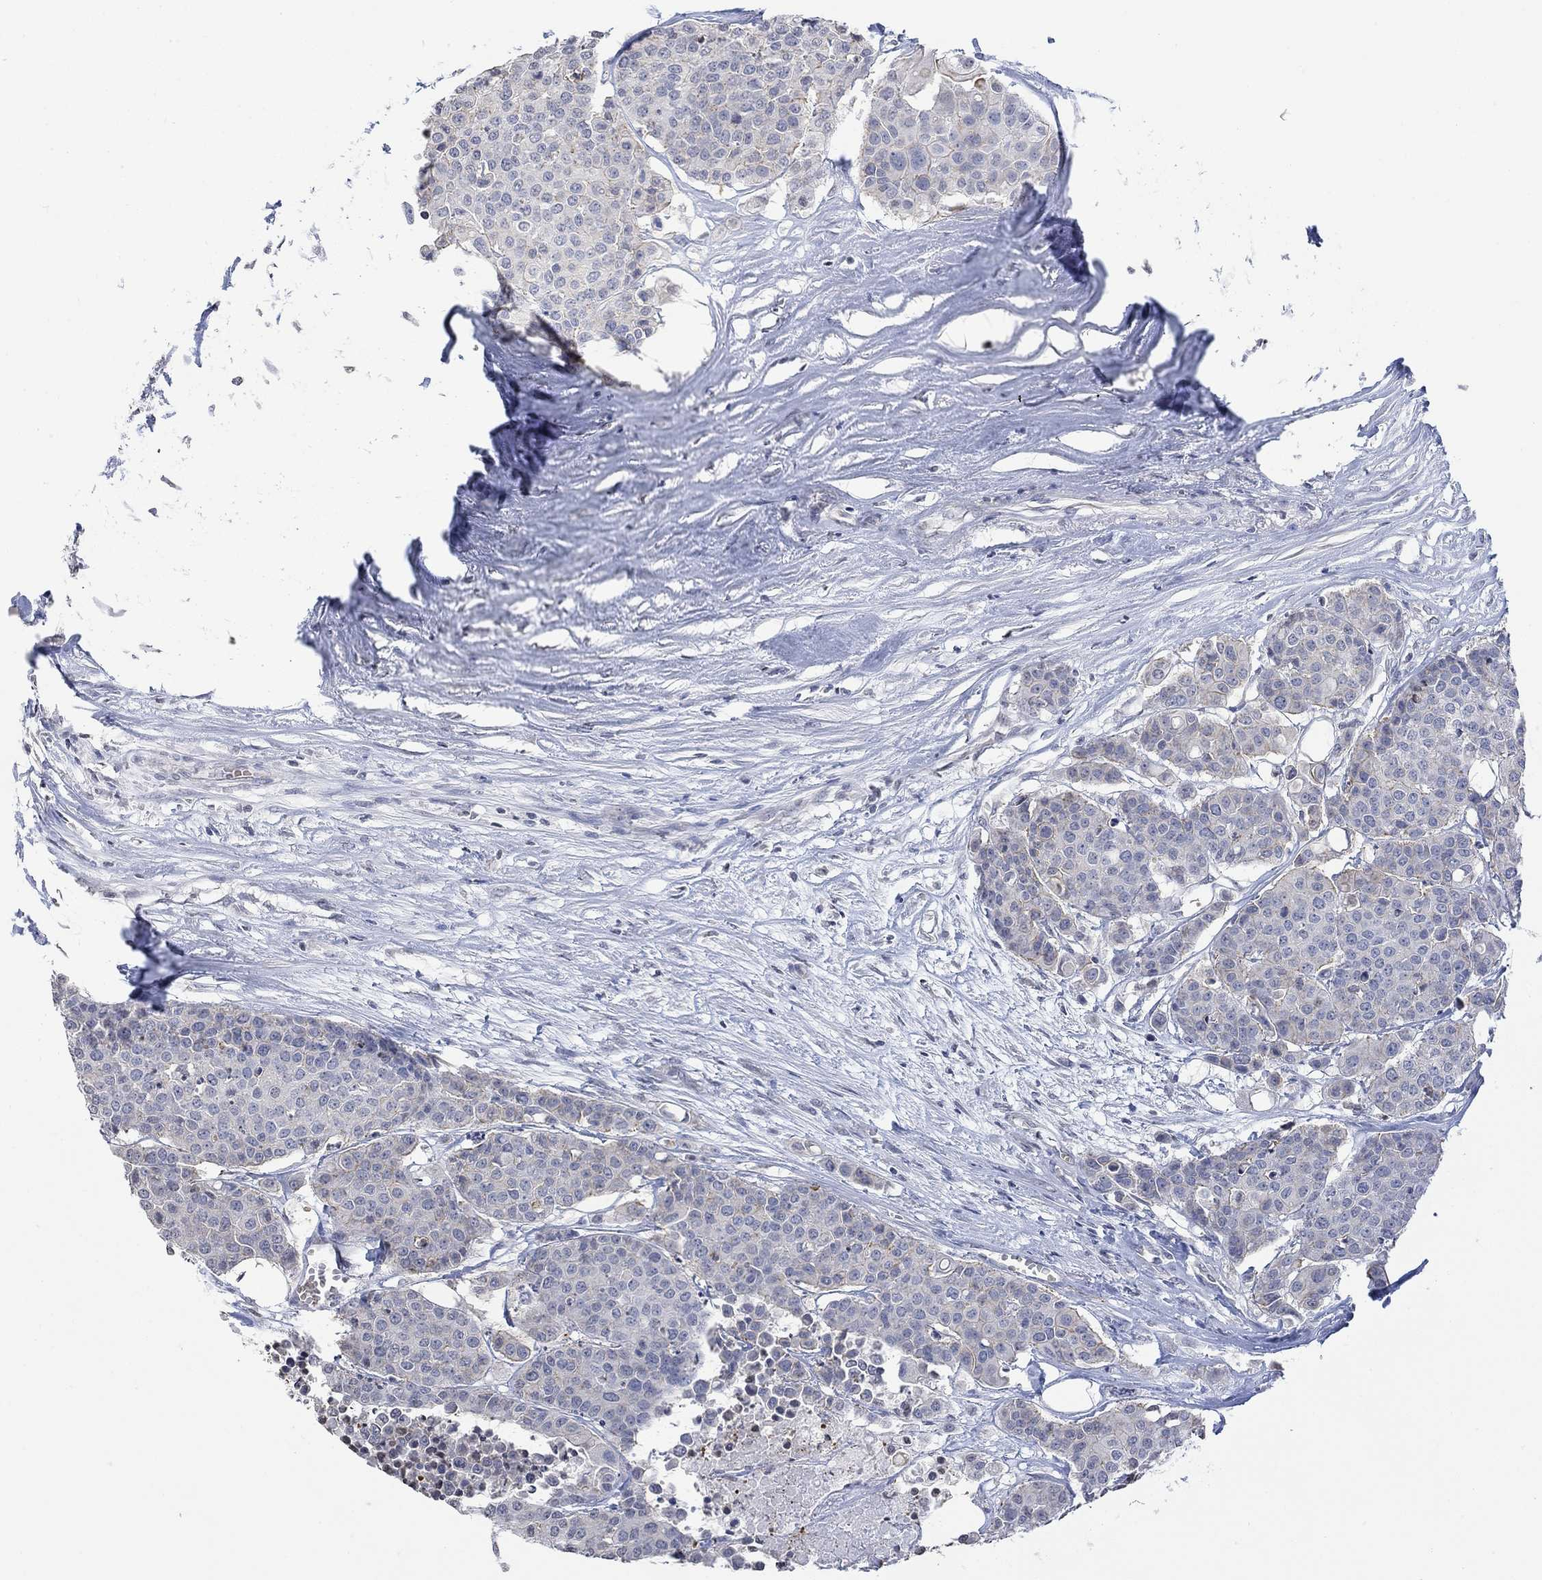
{"staining": {"intensity": "negative", "quantity": "none", "location": "none"}, "tissue": "carcinoid", "cell_type": "Tumor cells", "image_type": "cancer", "snomed": [{"axis": "morphology", "description": "Carcinoid, malignant, NOS"}, {"axis": "topography", "description": "Colon"}], "caption": "Tumor cells are negative for brown protein staining in malignant carcinoid.", "gene": "TMEM255A", "patient": {"sex": "male", "age": 81}}